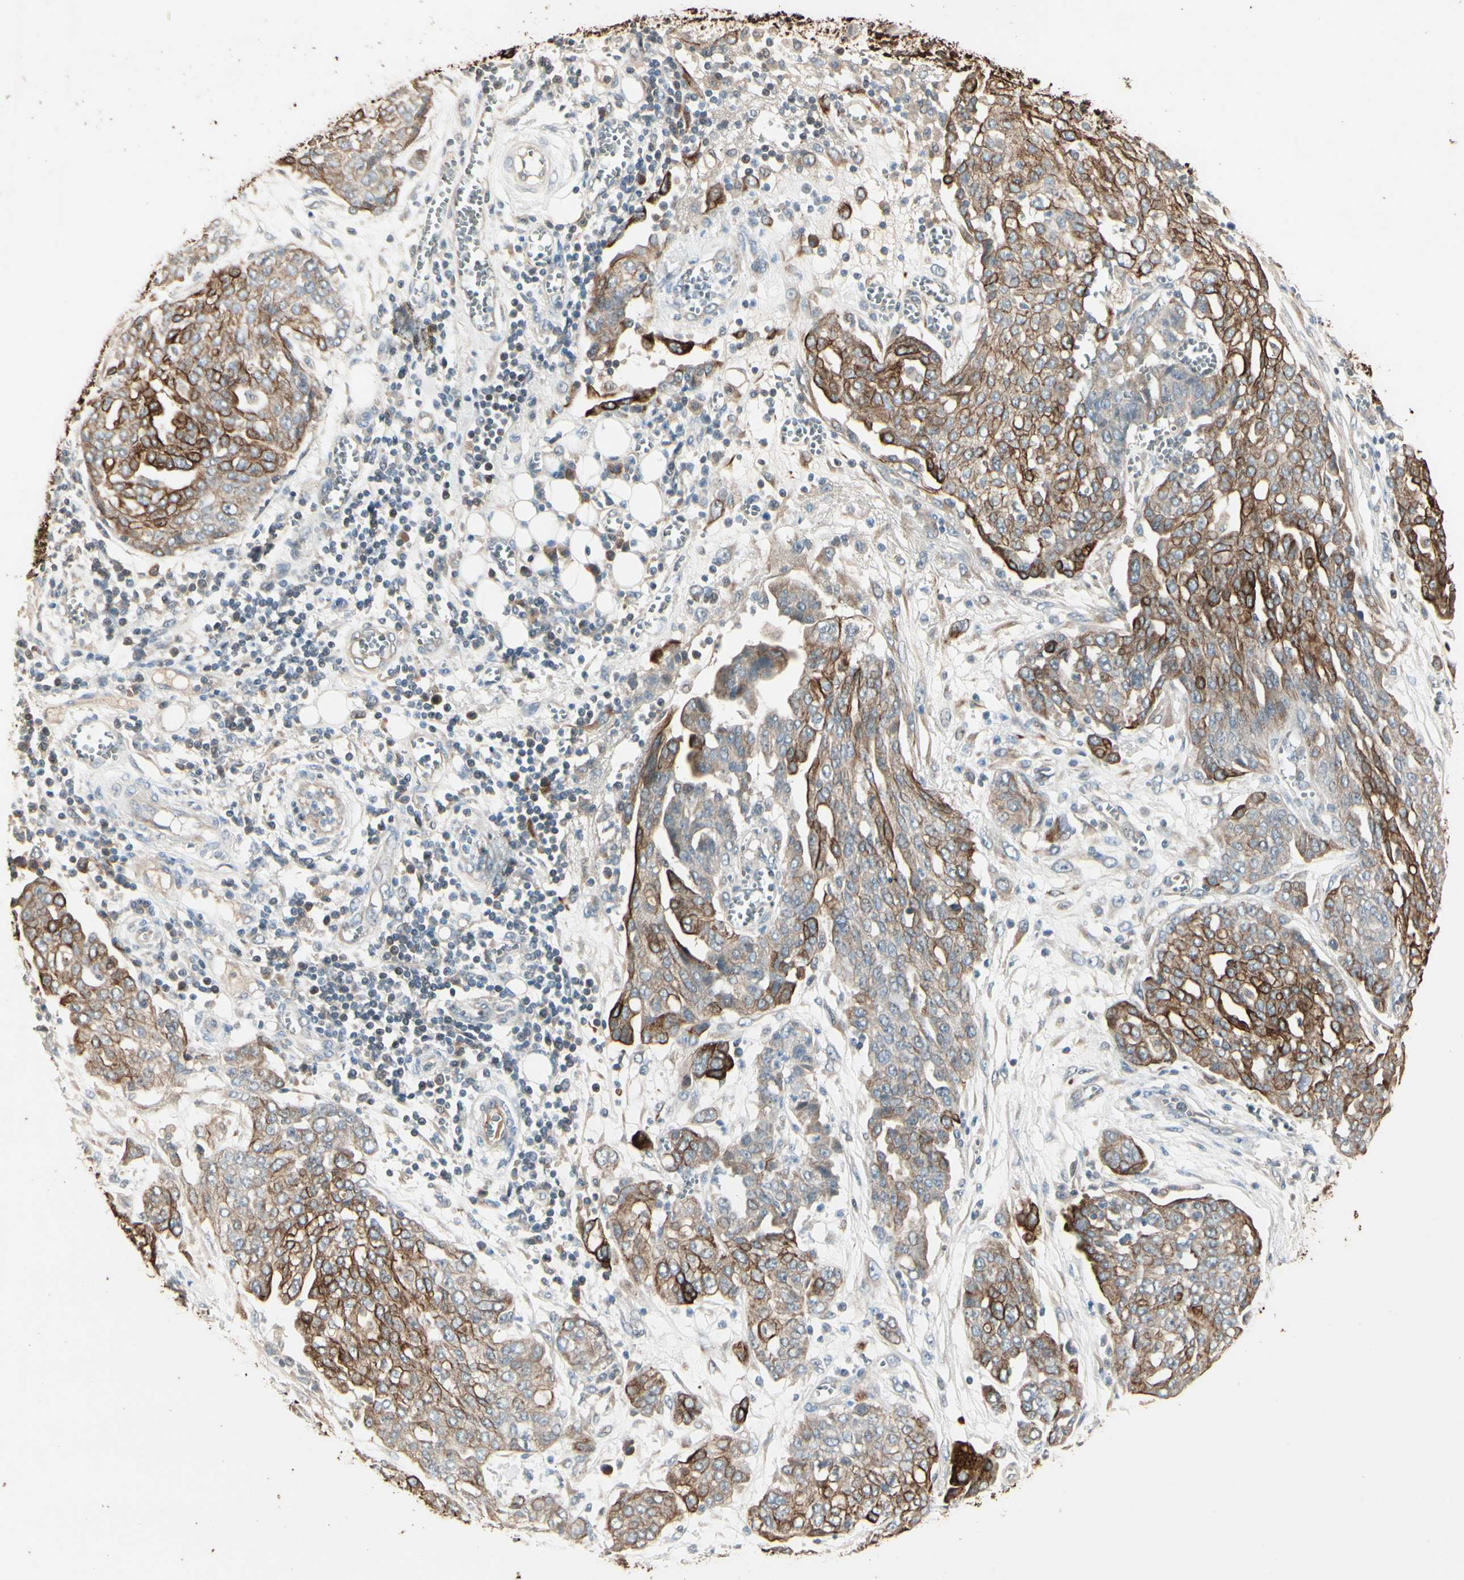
{"staining": {"intensity": "strong", "quantity": ">75%", "location": "cytoplasmic/membranous"}, "tissue": "ovarian cancer", "cell_type": "Tumor cells", "image_type": "cancer", "snomed": [{"axis": "morphology", "description": "Cystadenocarcinoma, serous, NOS"}, {"axis": "topography", "description": "Soft tissue"}, {"axis": "topography", "description": "Ovary"}], "caption": "This is an image of immunohistochemistry (IHC) staining of ovarian cancer (serous cystadenocarcinoma), which shows strong expression in the cytoplasmic/membranous of tumor cells.", "gene": "SKIL", "patient": {"sex": "female", "age": 57}}